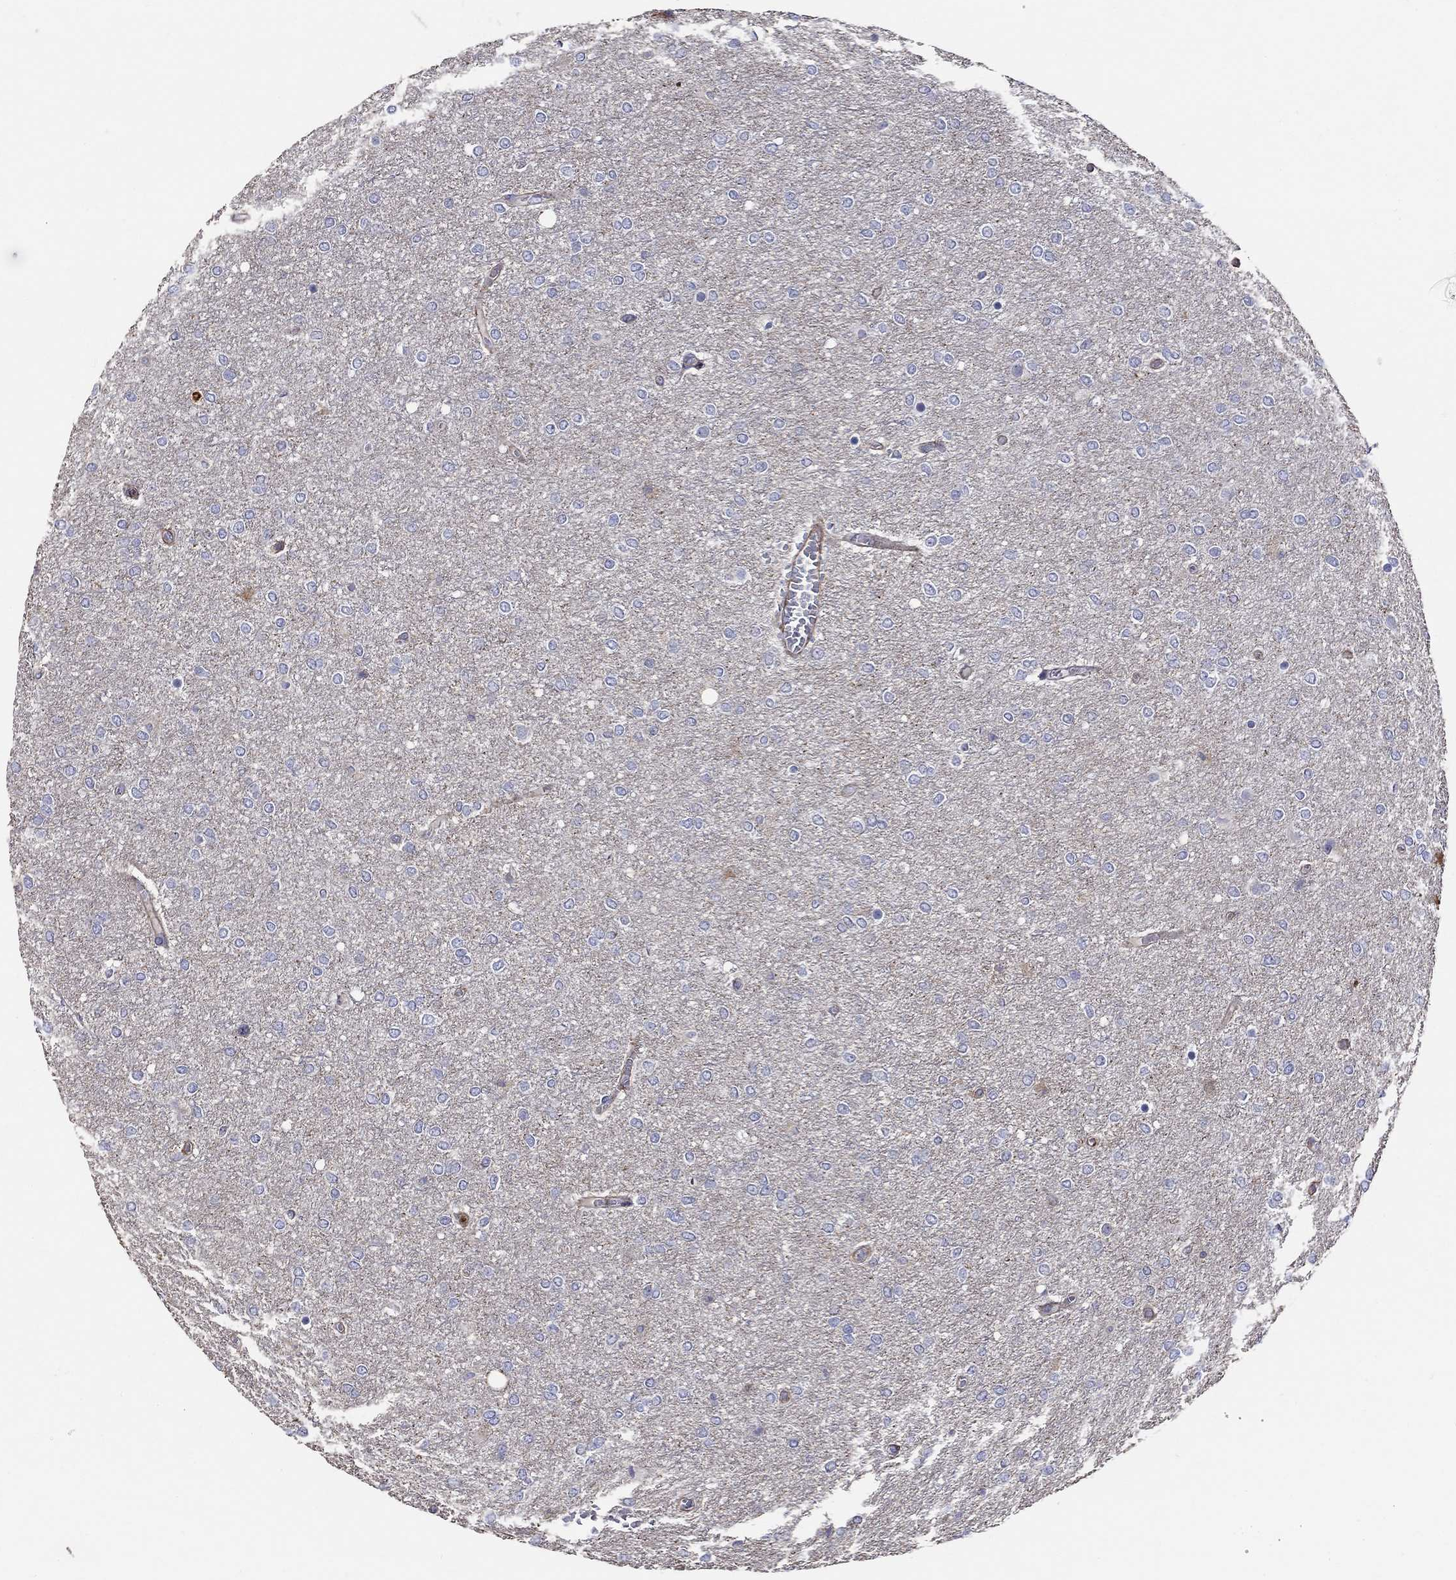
{"staining": {"intensity": "negative", "quantity": "none", "location": "none"}, "tissue": "glioma", "cell_type": "Tumor cells", "image_type": "cancer", "snomed": [{"axis": "morphology", "description": "Glioma, malignant, High grade"}, {"axis": "topography", "description": "Brain"}], "caption": "Glioma was stained to show a protein in brown. There is no significant positivity in tumor cells.", "gene": "NPHP1", "patient": {"sex": "female", "age": 61}}